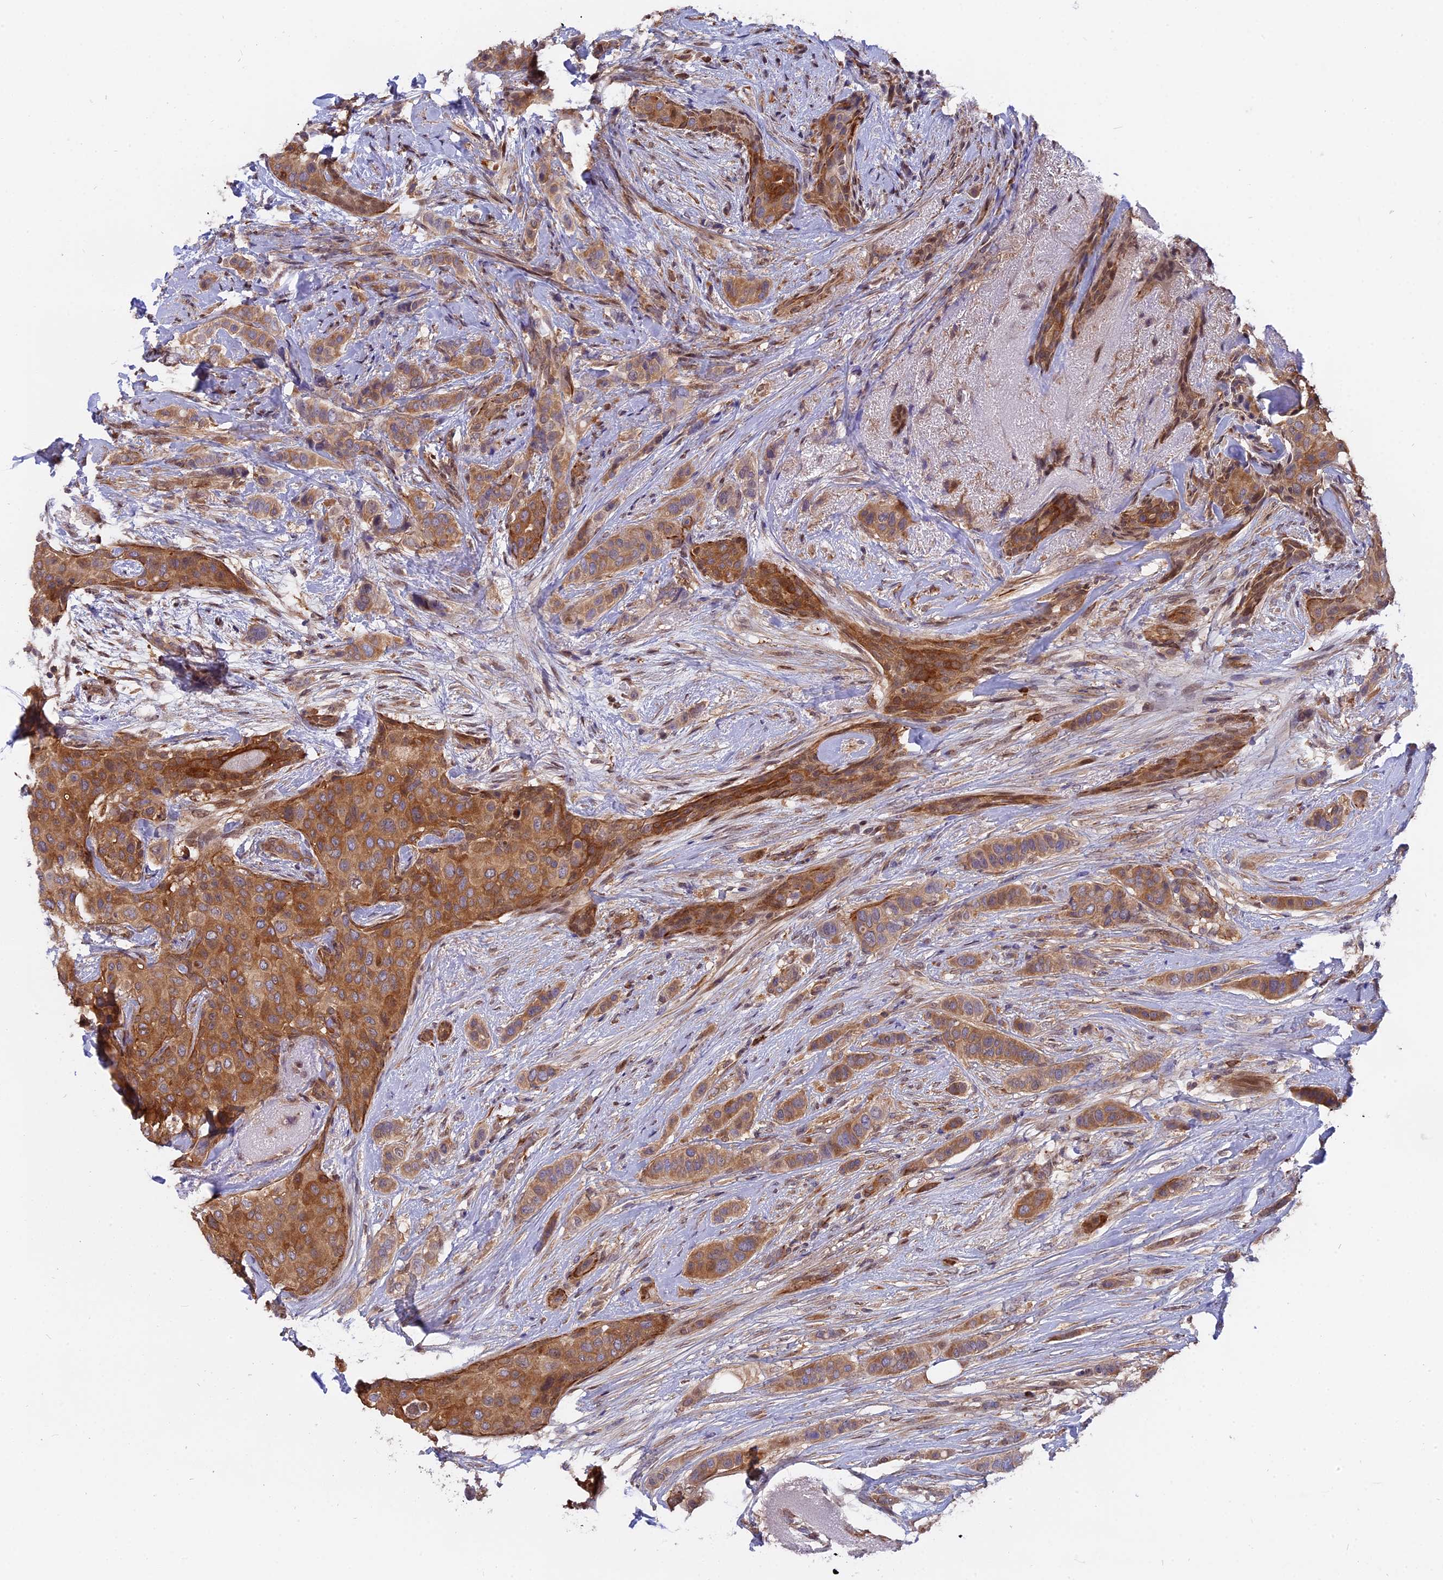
{"staining": {"intensity": "moderate", "quantity": ">75%", "location": "cytoplasmic/membranous"}, "tissue": "breast cancer", "cell_type": "Tumor cells", "image_type": "cancer", "snomed": [{"axis": "morphology", "description": "Lobular carcinoma"}, {"axis": "topography", "description": "Breast"}], "caption": "This histopathology image shows immunohistochemistry (IHC) staining of breast cancer (lobular carcinoma), with medium moderate cytoplasmic/membranous expression in approximately >75% of tumor cells.", "gene": "FAM118B", "patient": {"sex": "female", "age": 51}}